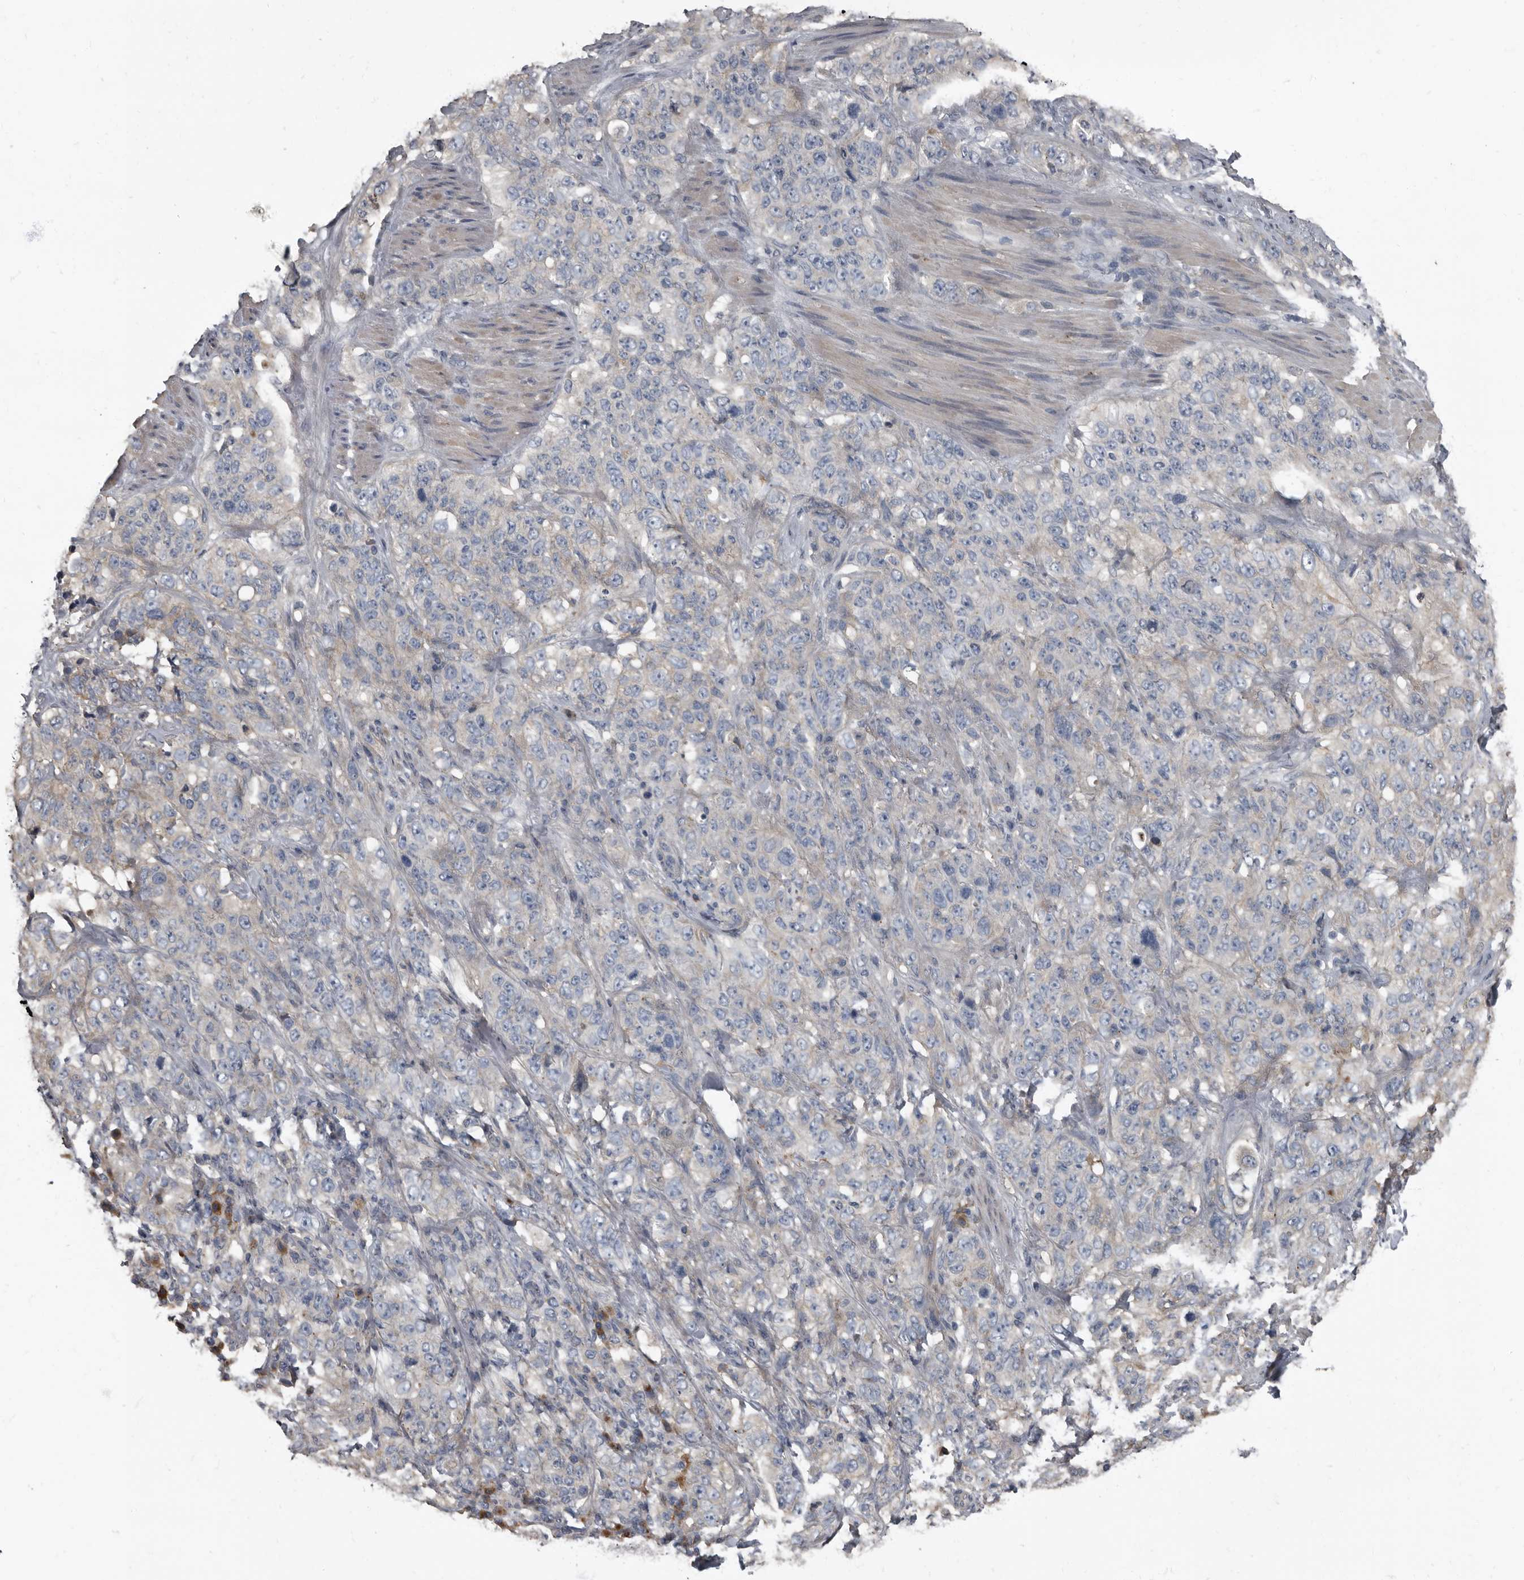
{"staining": {"intensity": "negative", "quantity": "none", "location": "none"}, "tissue": "stomach cancer", "cell_type": "Tumor cells", "image_type": "cancer", "snomed": [{"axis": "morphology", "description": "Adenocarcinoma, NOS"}, {"axis": "topography", "description": "Stomach"}], "caption": "A photomicrograph of stomach cancer (adenocarcinoma) stained for a protein exhibits no brown staining in tumor cells.", "gene": "TPD52L1", "patient": {"sex": "male", "age": 48}}